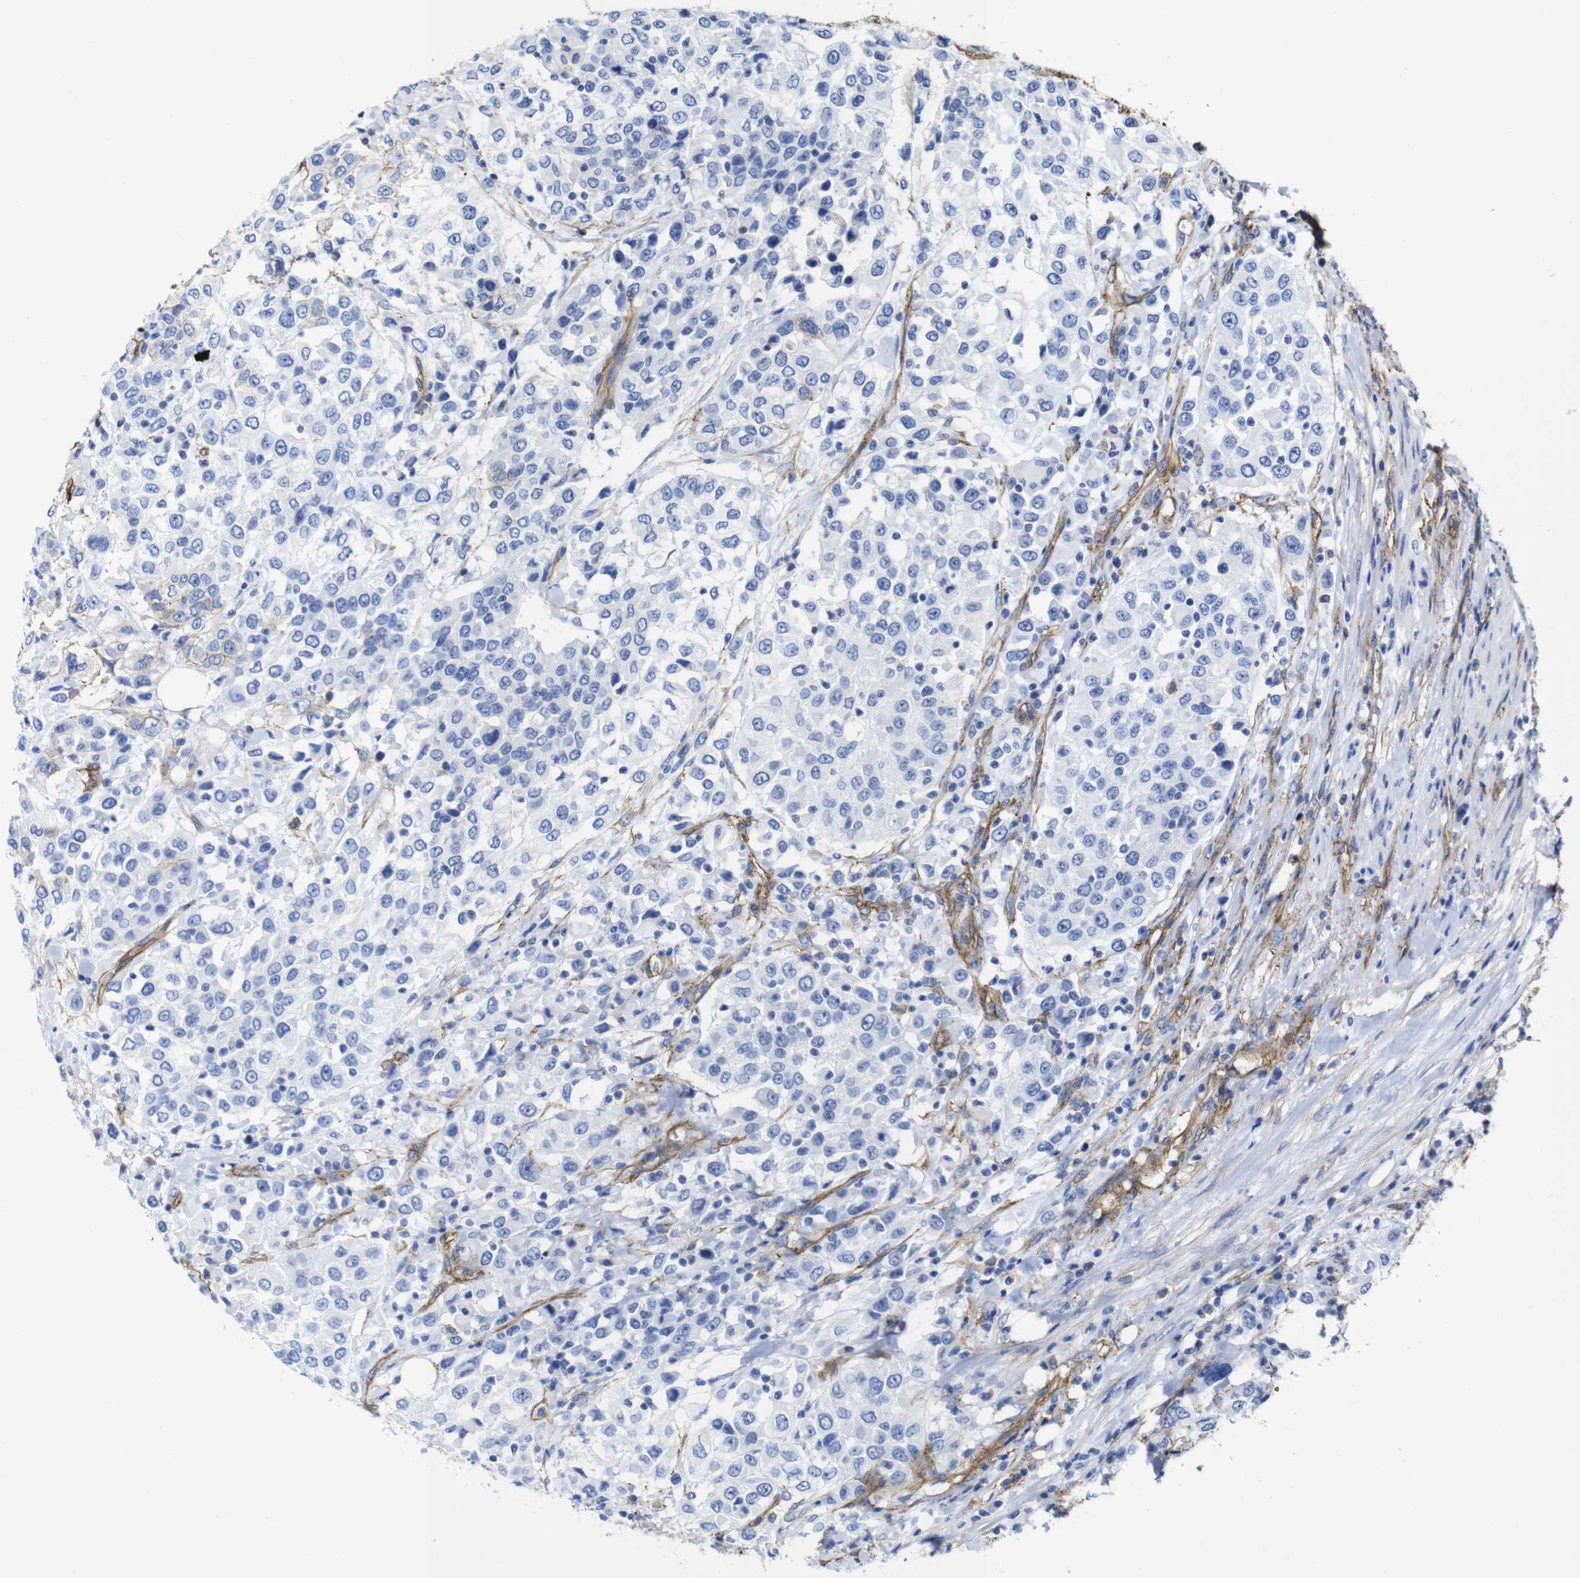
{"staining": {"intensity": "negative", "quantity": "none", "location": "none"}, "tissue": "urothelial cancer", "cell_type": "Tumor cells", "image_type": "cancer", "snomed": [{"axis": "morphology", "description": "Urothelial carcinoma, High grade"}, {"axis": "topography", "description": "Urinary bladder"}], "caption": "Immunohistochemistry (IHC) image of urothelial cancer stained for a protein (brown), which demonstrates no expression in tumor cells.", "gene": "SPTBN1", "patient": {"sex": "female", "age": 80}}